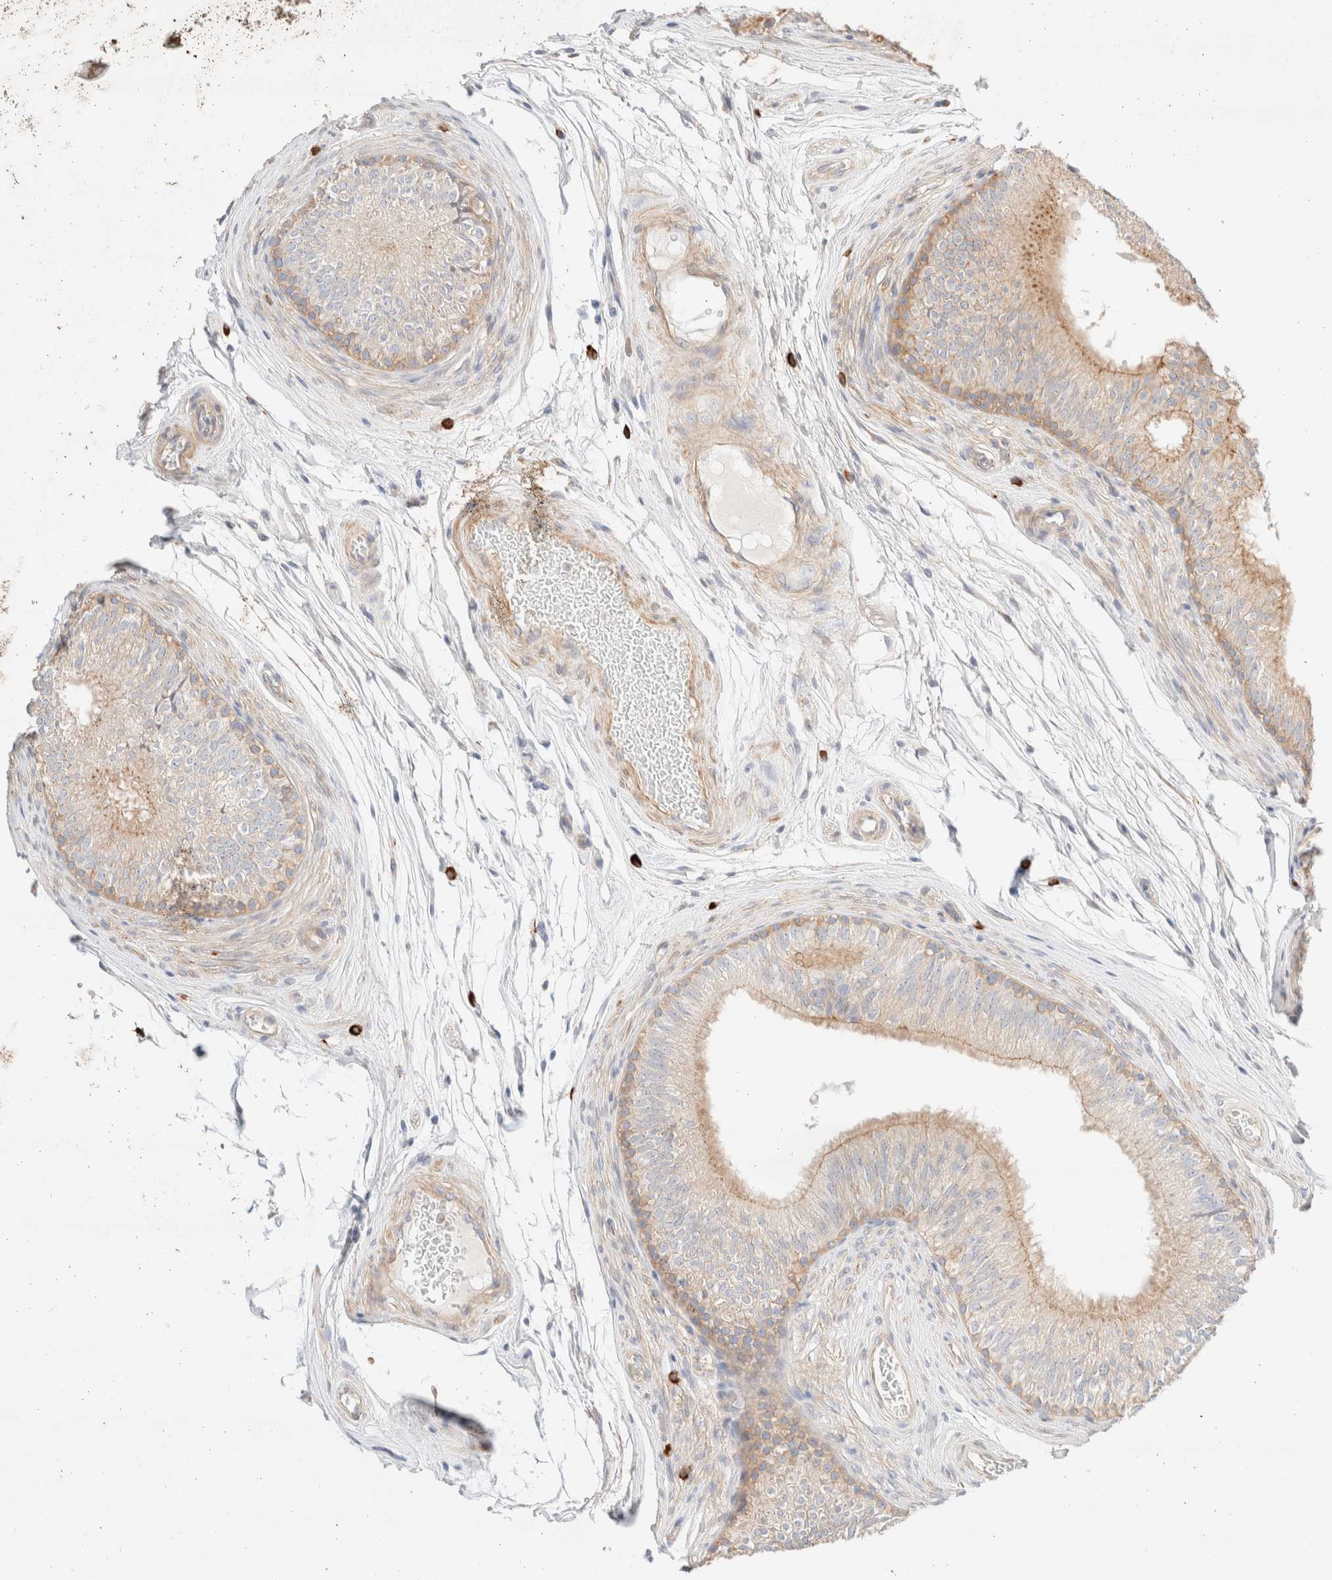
{"staining": {"intensity": "weak", "quantity": ">75%", "location": "cytoplasmic/membranous"}, "tissue": "epididymis", "cell_type": "Glandular cells", "image_type": "normal", "snomed": [{"axis": "morphology", "description": "Normal tissue, NOS"}, {"axis": "topography", "description": "Epididymis"}], "caption": "DAB (3,3'-diaminobenzidine) immunohistochemical staining of normal human epididymis demonstrates weak cytoplasmic/membranous protein expression in about >75% of glandular cells. (Brightfield microscopy of DAB IHC at high magnification).", "gene": "NIBAN2", "patient": {"sex": "male", "age": 36}}